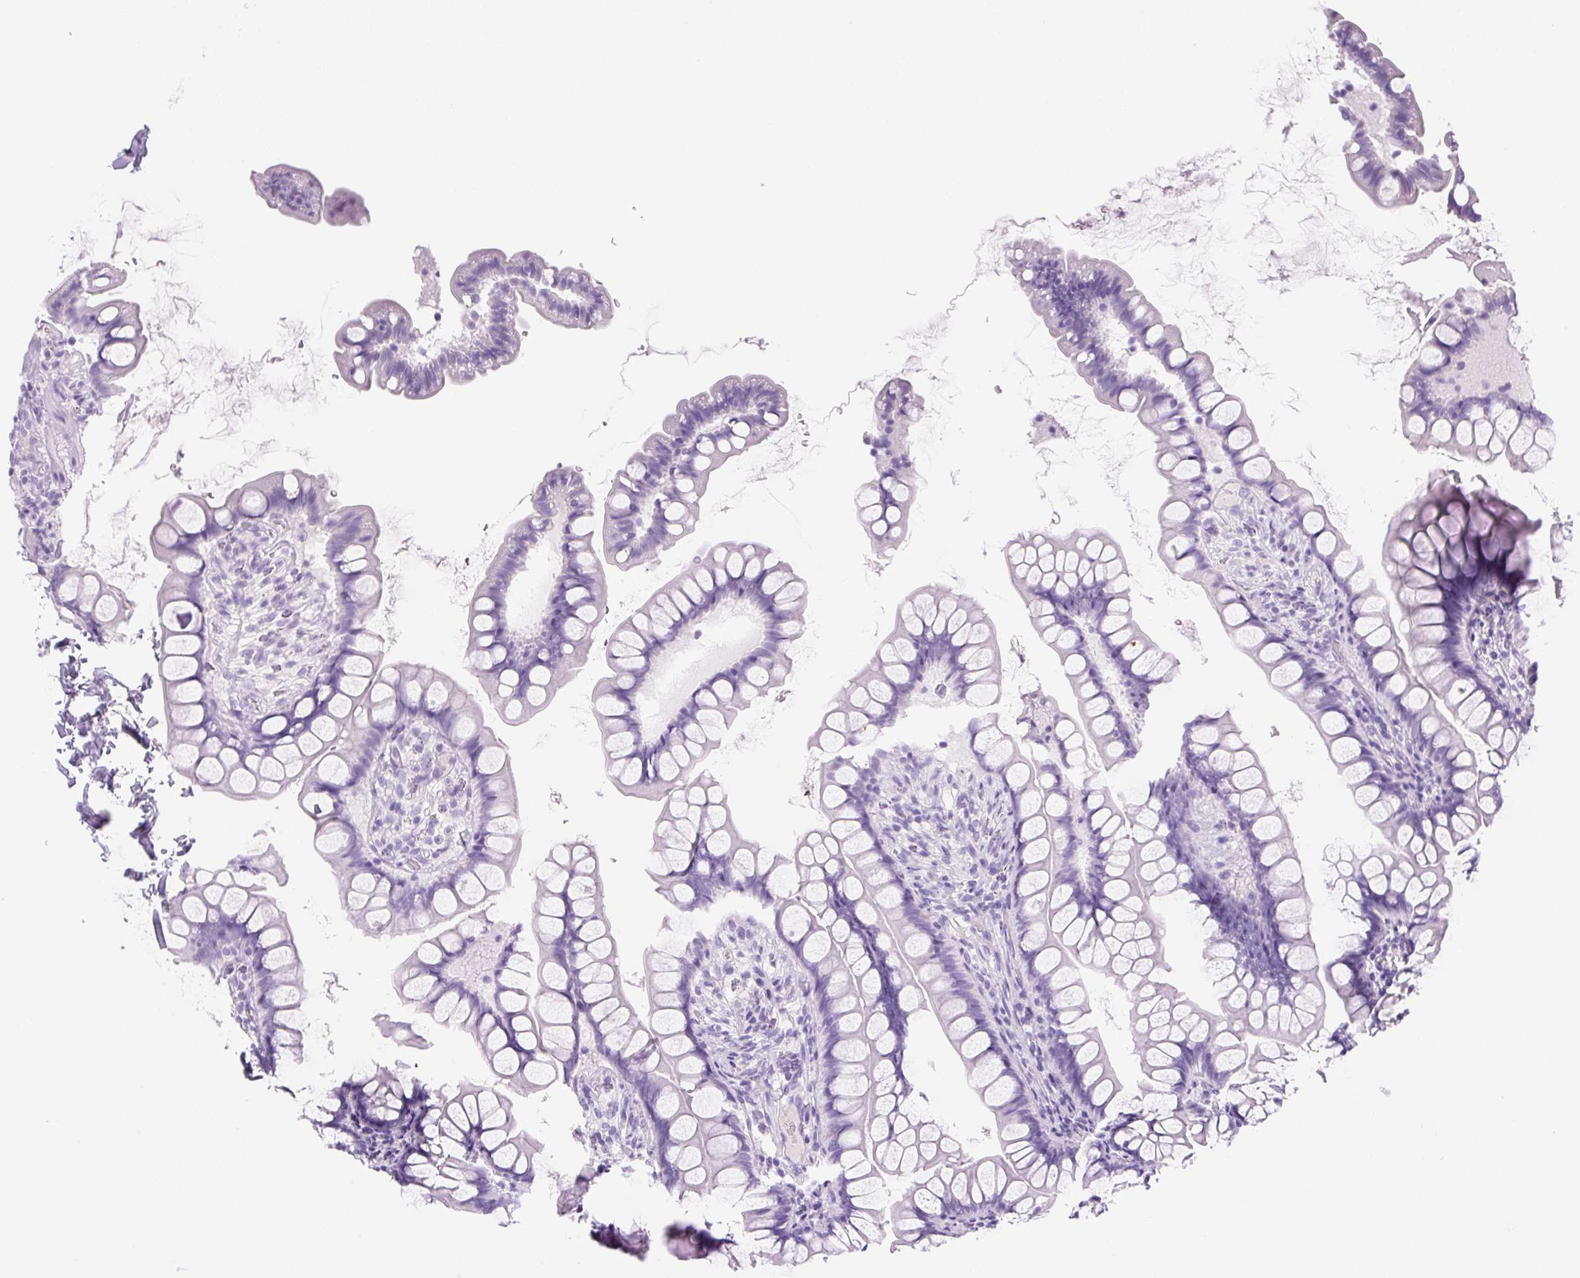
{"staining": {"intensity": "negative", "quantity": "none", "location": "none"}, "tissue": "small intestine", "cell_type": "Glandular cells", "image_type": "normal", "snomed": [{"axis": "morphology", "description": "Normal tissue, NOS"}, {"axis": "topography", "description": "Small intestine"}], "caption": "Immunohistochemistry (IHC) image of benign small intestine: small intestine stained with DAB displays no significant protein positivity in glandular cells.", "gene": "PRRT1", "patient": {"sex": "male", "age": 70}}